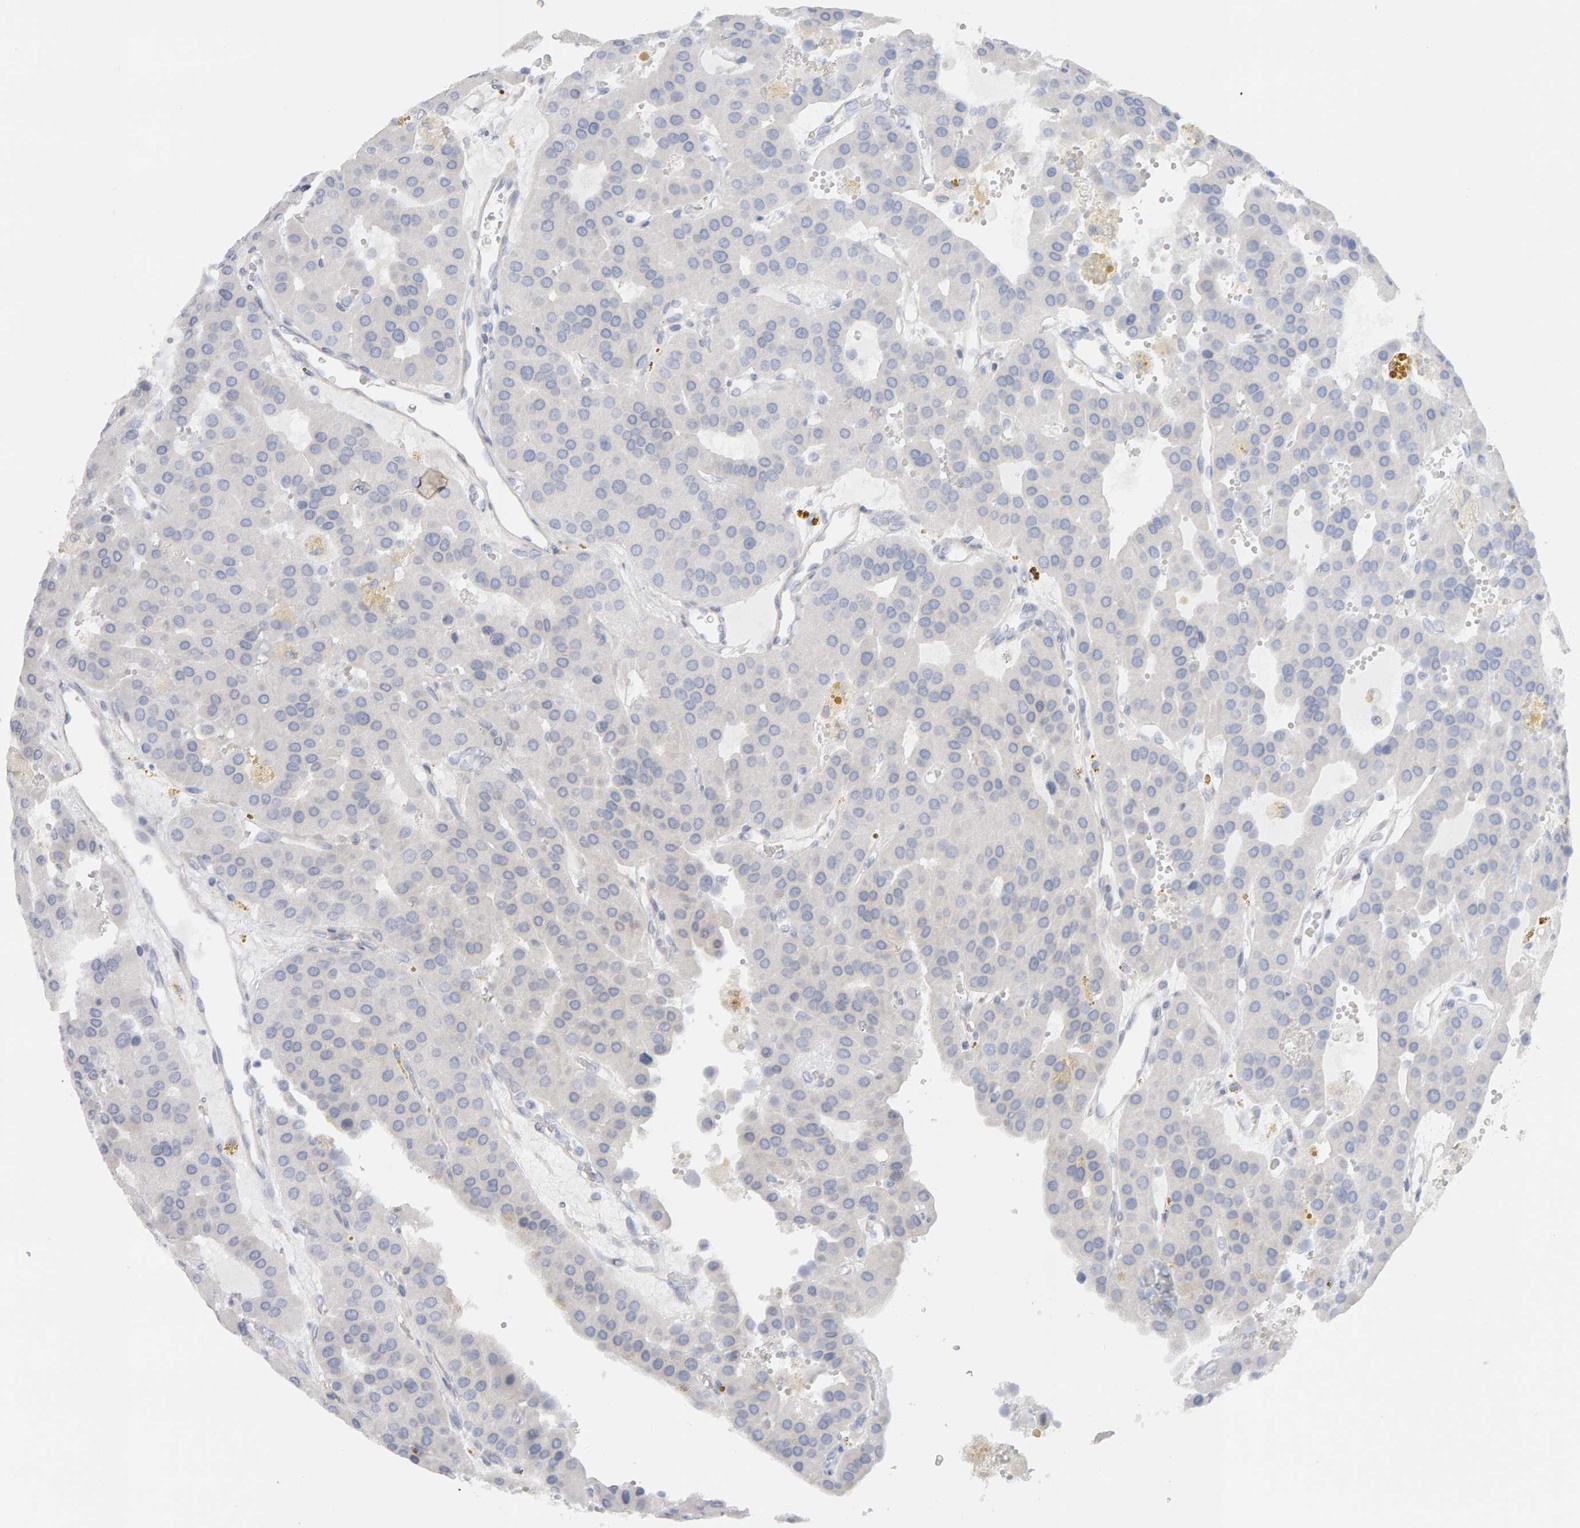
{"staining": {"intensity": "negative", "quantity": "none", "location": "none"}, "tissue": "parathyroid gland", "cell_type": "Glandular cells", "image_type": "normal", "snomed": [{"axis": "morphology", "description": "Normal tissue, NOS"}, {"axis": "morphology", "description": "Adenoma, NOS"}, {"axis": "topography", "description": "Parathyroid gland"}], "caption": "This is an immunohistochemistry histopathology image of unremarkable human parathyroid gland. There is no staining in glandular cells.", "gene": "HNF4A", "patient": {"sex": "female", "age": 86}}